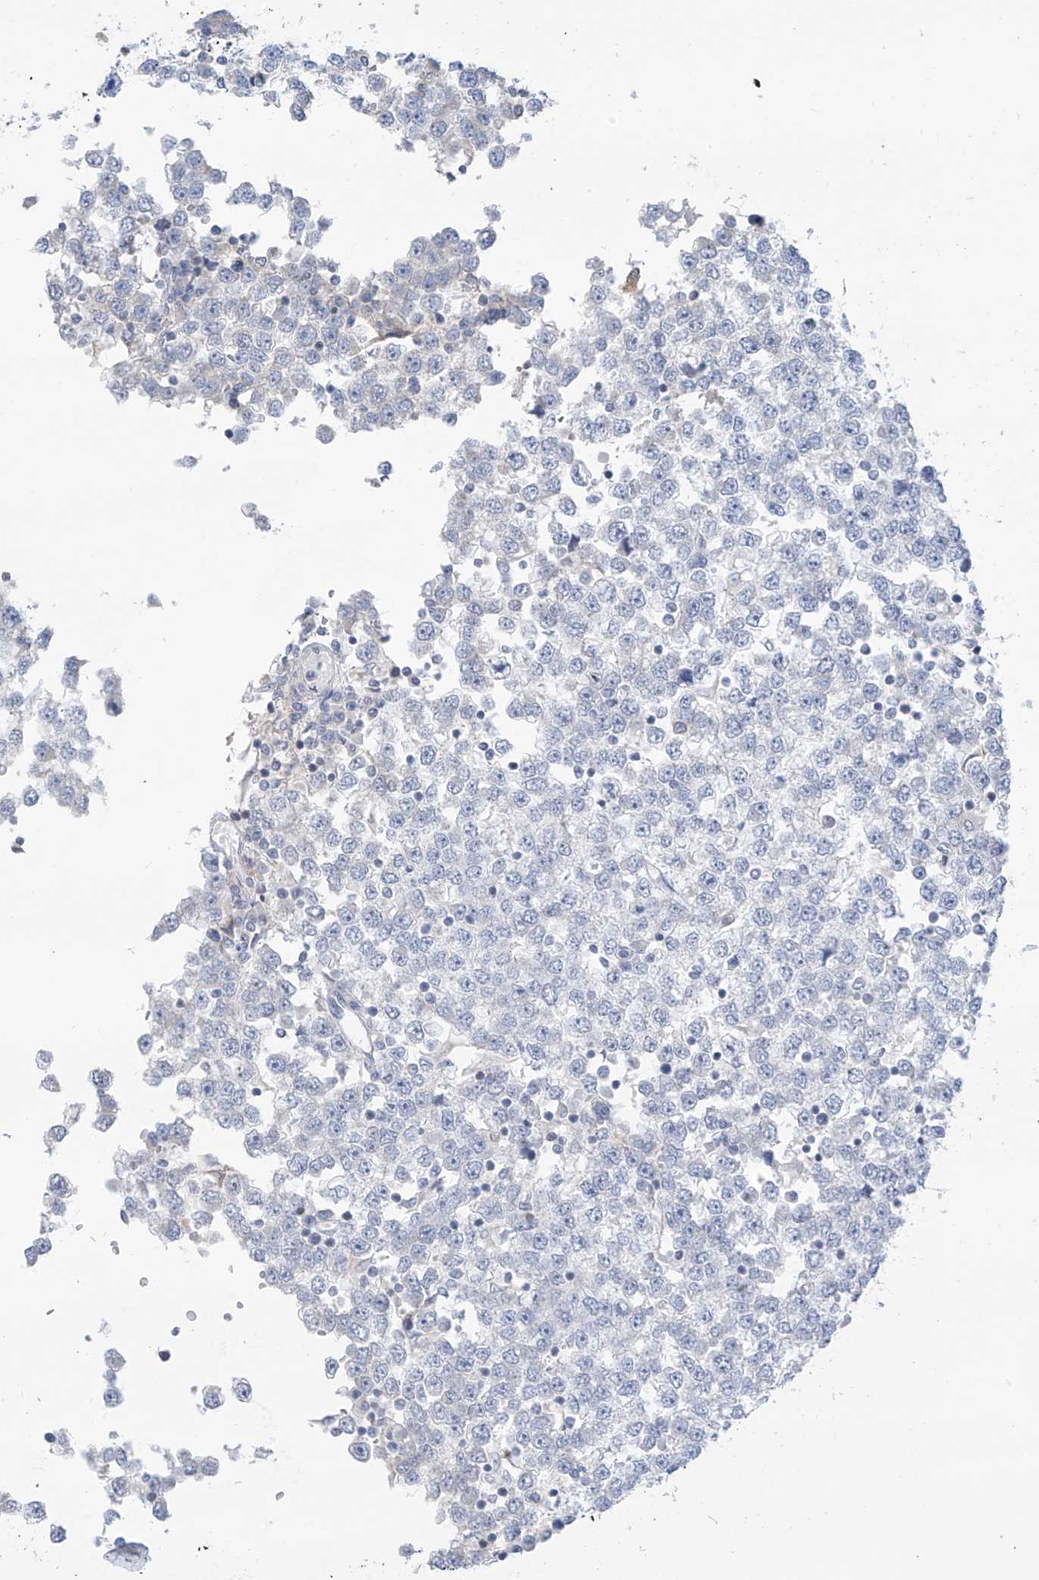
{"staining": {"intensity": "negative", "quantity": "none", "location": "none"}, "tissue": "testis cancer", "cell_type": "Tumor cells", "image_type": "cancer", "snomed": [{"axis": "morphology", "description": "Seminoma, NOS"}, {"axis": "topography", "description": "Testis"}], "caption": "The photomicrograph demonstrates no staining of tumor cells in testis cancer.", "gene": "SLC6A12", "patient": {"sex": "male", "age": 65}}